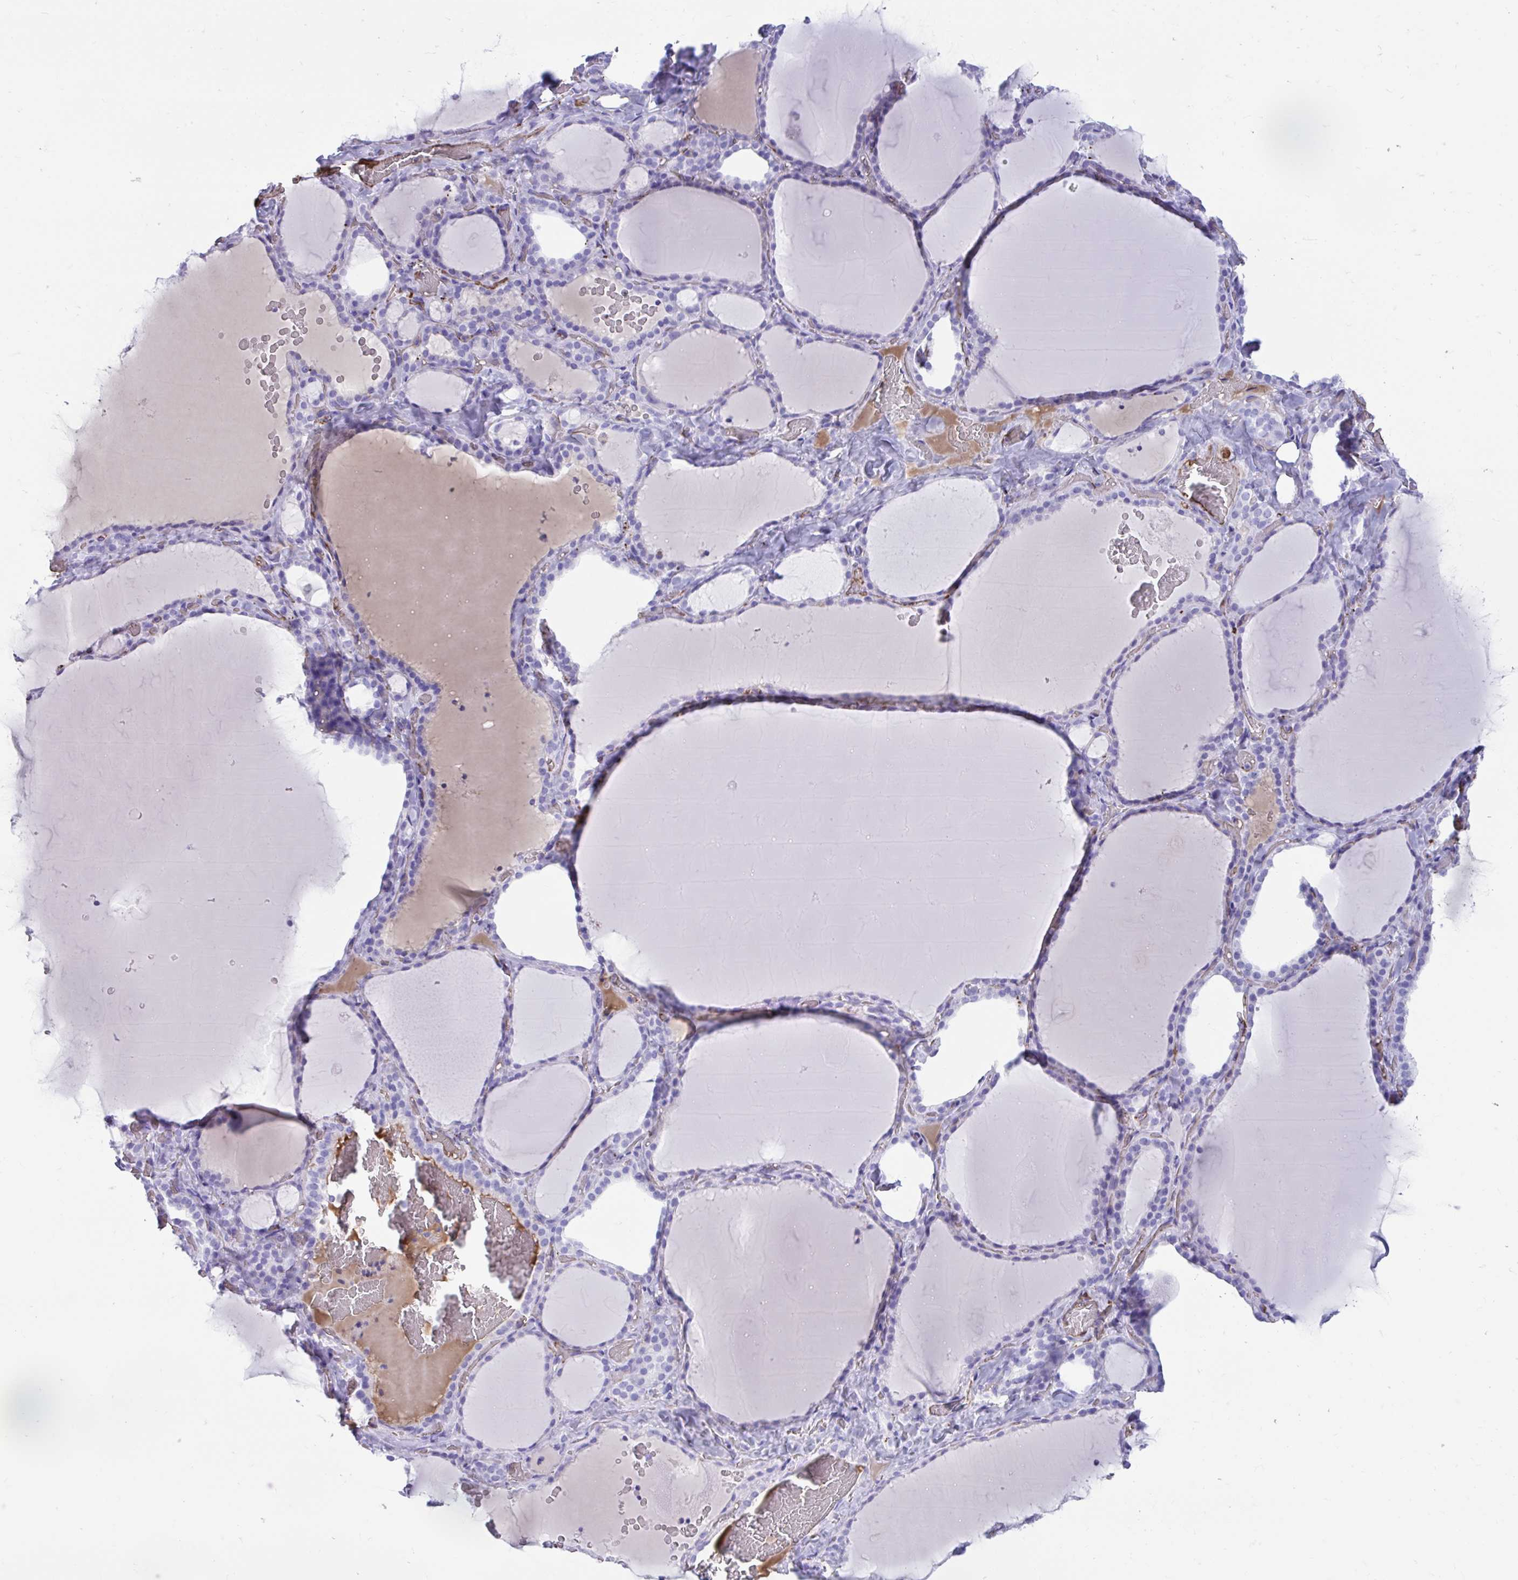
{"staining": {"intensity": "negative", "quantity": "none", "location": "none"}, "tissue": "thyroid gland", "cell_type": "Glandular cells", "image_type": "normal", "snomed": [{"axis": "morphology", "description": "Normal tissue, NOS"}, {"axis": "topography", "description": "Thyroid gland"}], "caption": "This image is of normal thyroid gland stained with immunohistochemistry (IHC) to label a protein in brown with the nuclei are counter-stained blue. There is no staining in glandular cells. (DAB (3,3'-diaminobenzidine) immunohistochemistry (IHC), high magnification).", "gene": "SMIM9", "patient": {"sex": "female", "age": 22}}